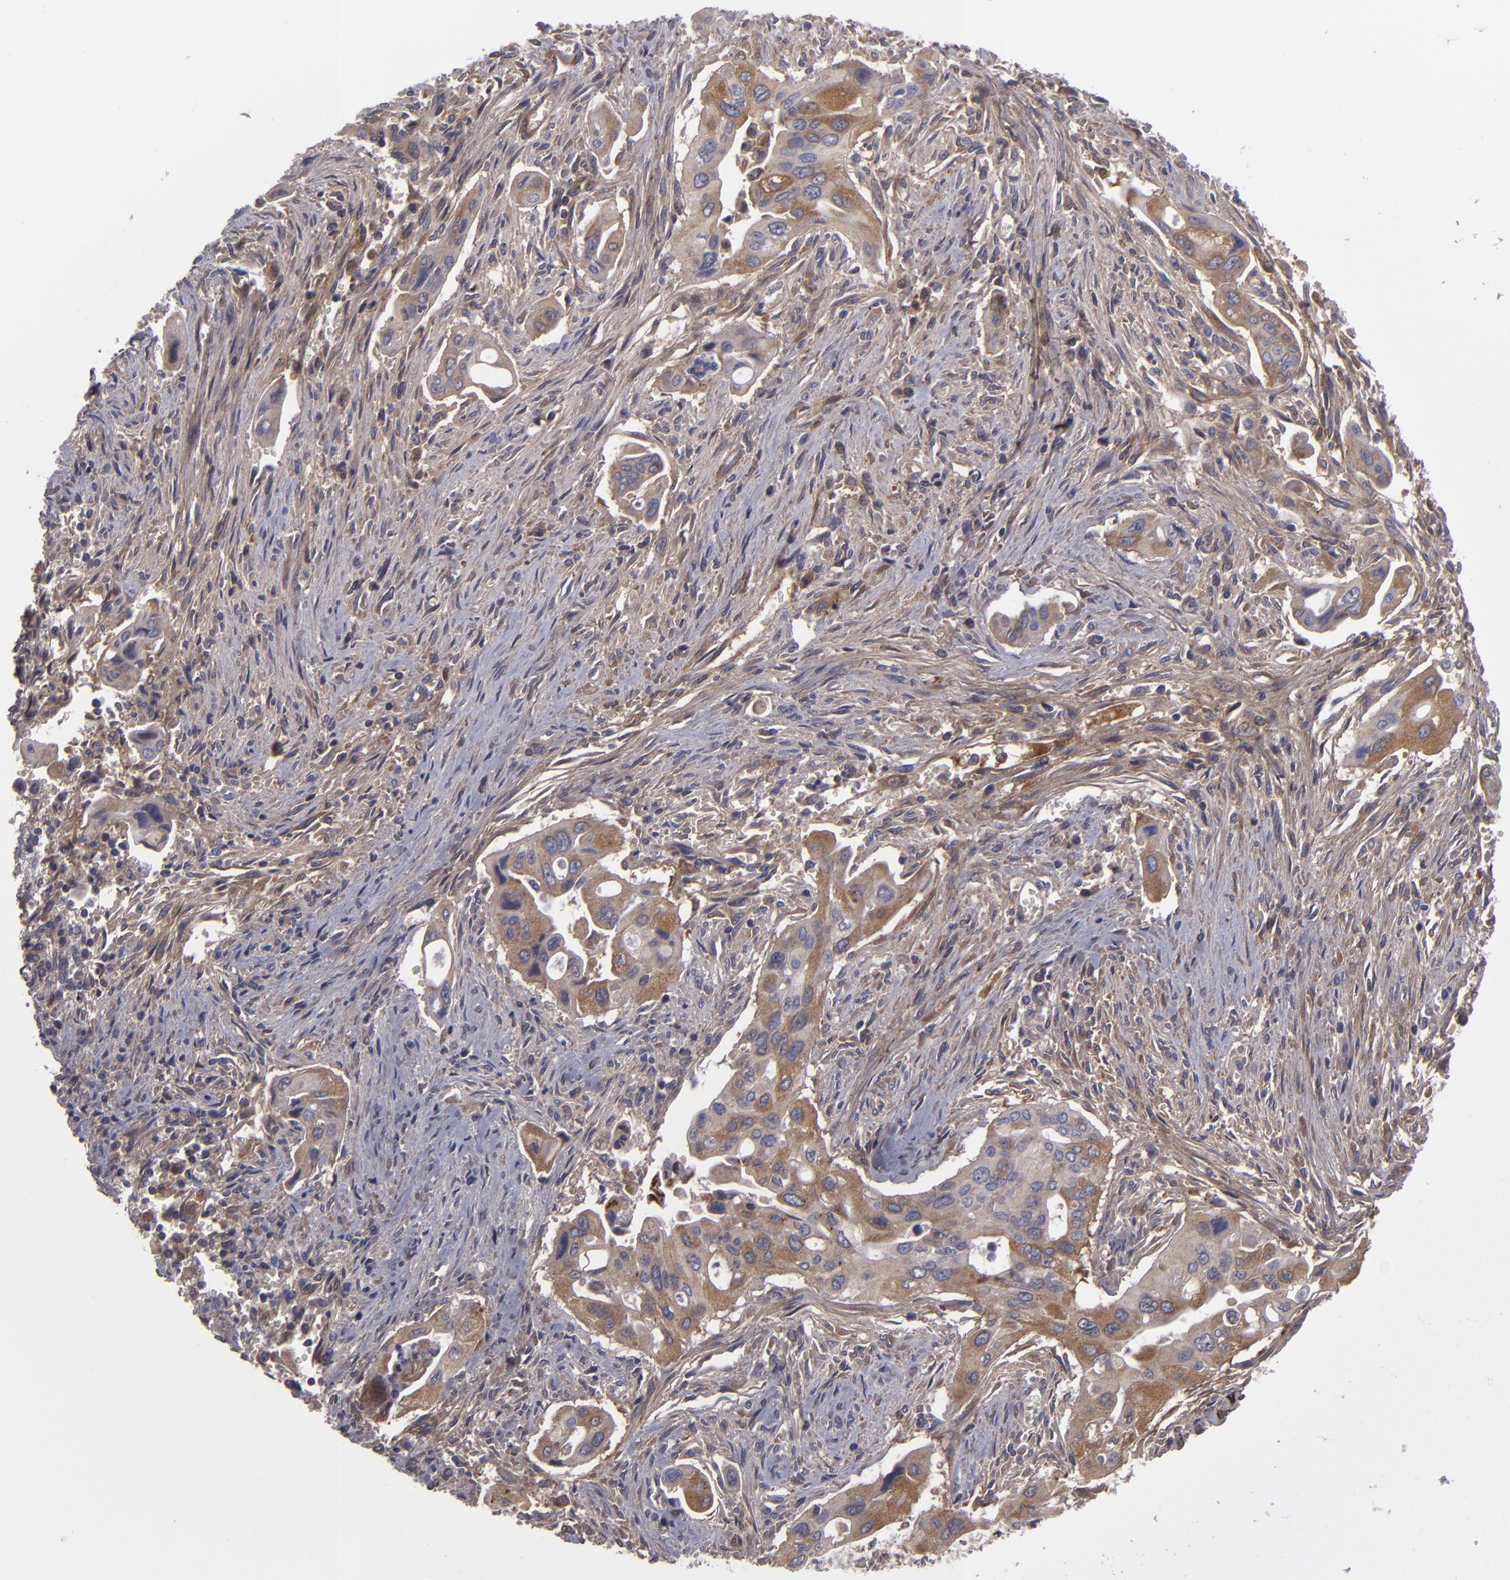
{"staining": {"intensity": "moderate", "quantity": ">75%", "location": "cytoplasmic/membranous"}, "tissue": "pancreatic cancer", "cell_type": "Tumor cells", "image_type": "cancer", "snomed": [{"axis": "morphology", "description": "Adenocarcinoma, NOS"}, {"axis": "topography", "description": "Pancreas"}], "caption": "Adenocarcinoma (pancreatic) tissue exhibits moderate cytoplasmic/membranous staining in about >75% of tumor cells, visualized by immunohistochemistry.", "gene": "IL12A", "patient": {"sex": "male", "age": 77}}